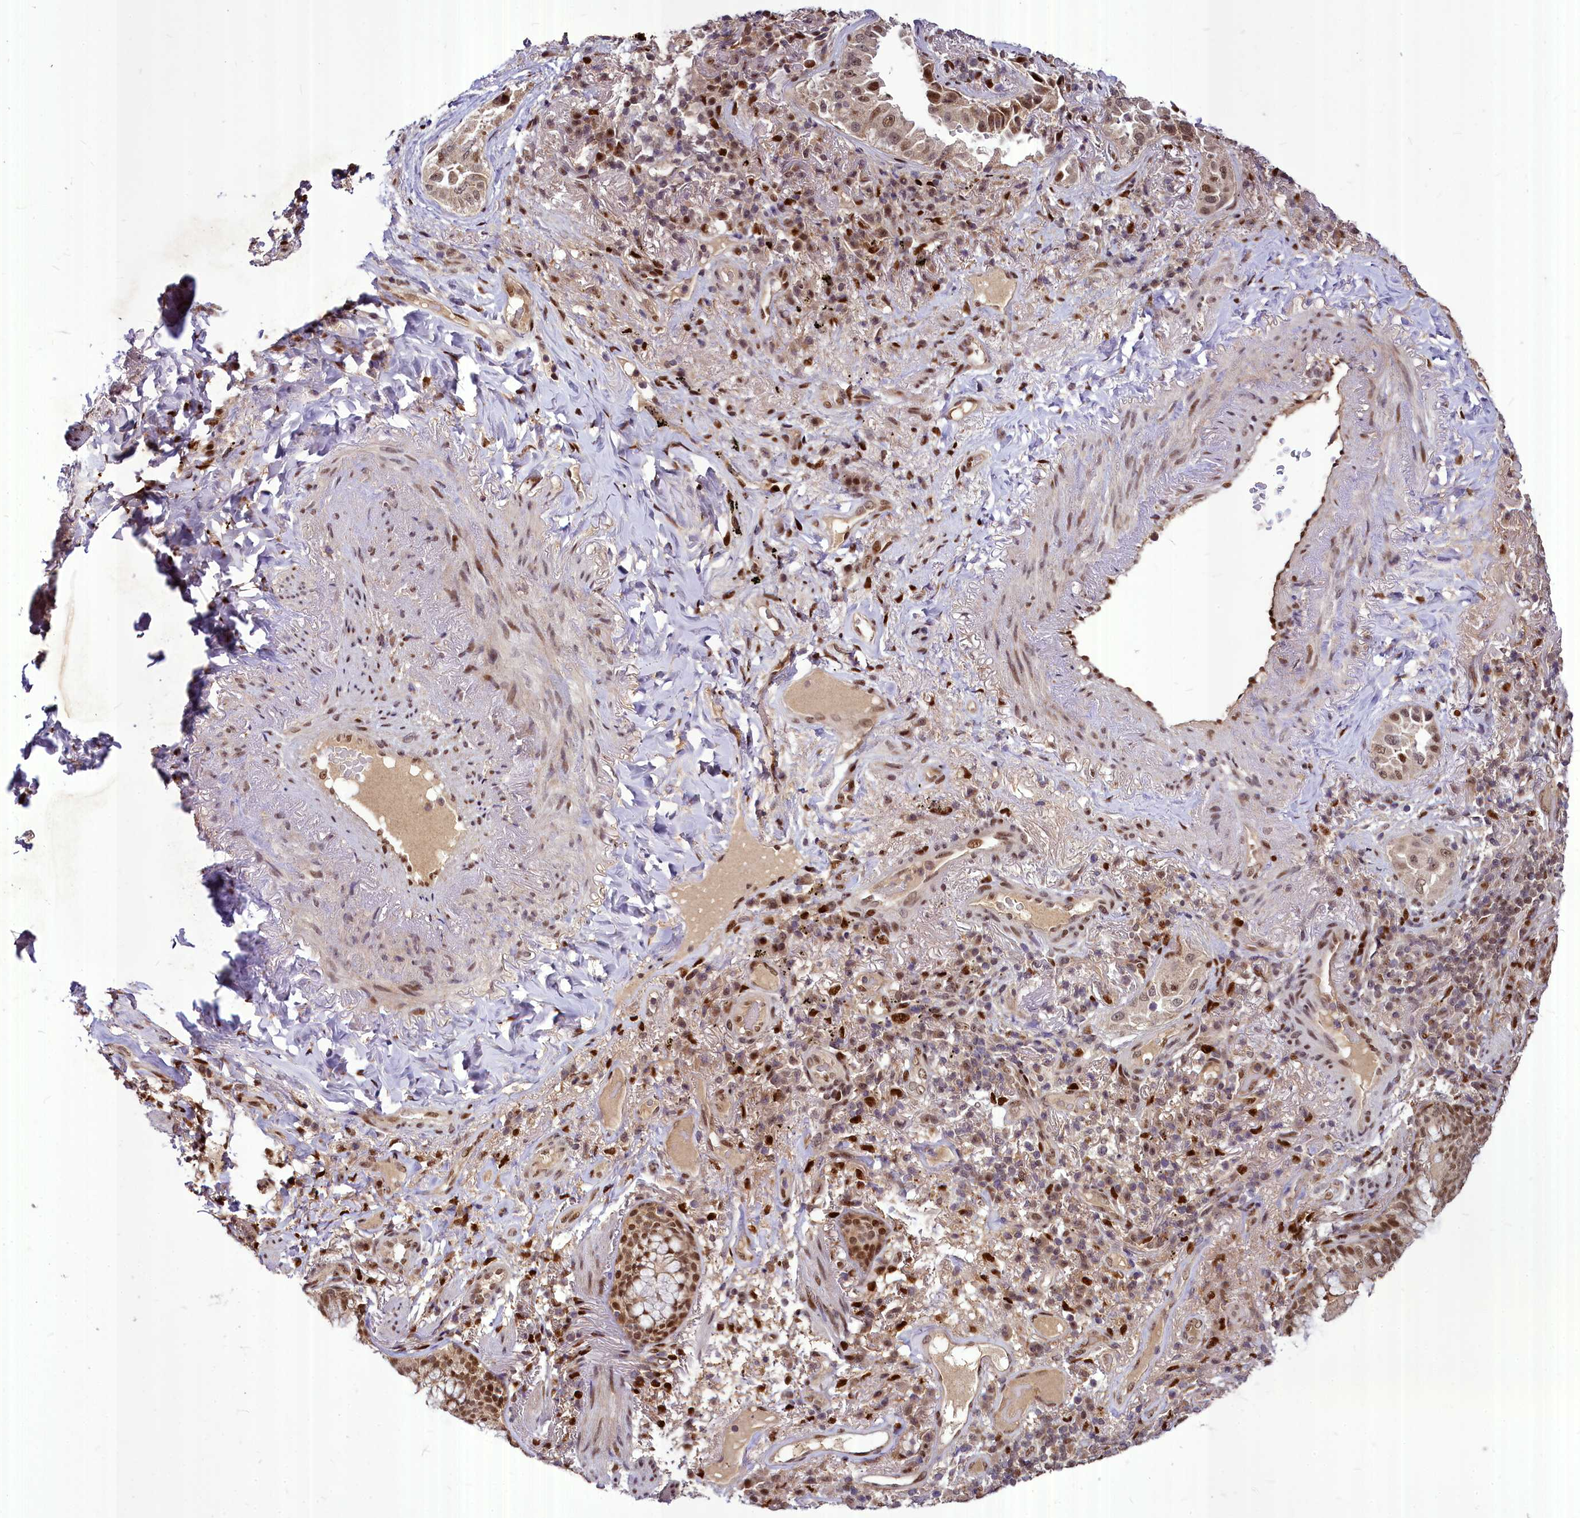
{"staining": {"intensity": "moderate", "quantity": ">75%", "location": "nuclear"}, "tissue": "lung cancer", "cell_type": "Tumor cells", "image_type": "cancer", "snomed": [{"axis": "morphology", "description": "Adenocarcinoma, NOS"}, {"axis": "topography", "description": "Lung"}], "caption": "Moderate nuclear staining is present in about >75% of tumor cells in lung adenocarcinoma. The protein of interest is shown in brown color, while the nuclei are stained blue.", "gene": "MAML2", "patient": {"sex": "female", "age": 69}}